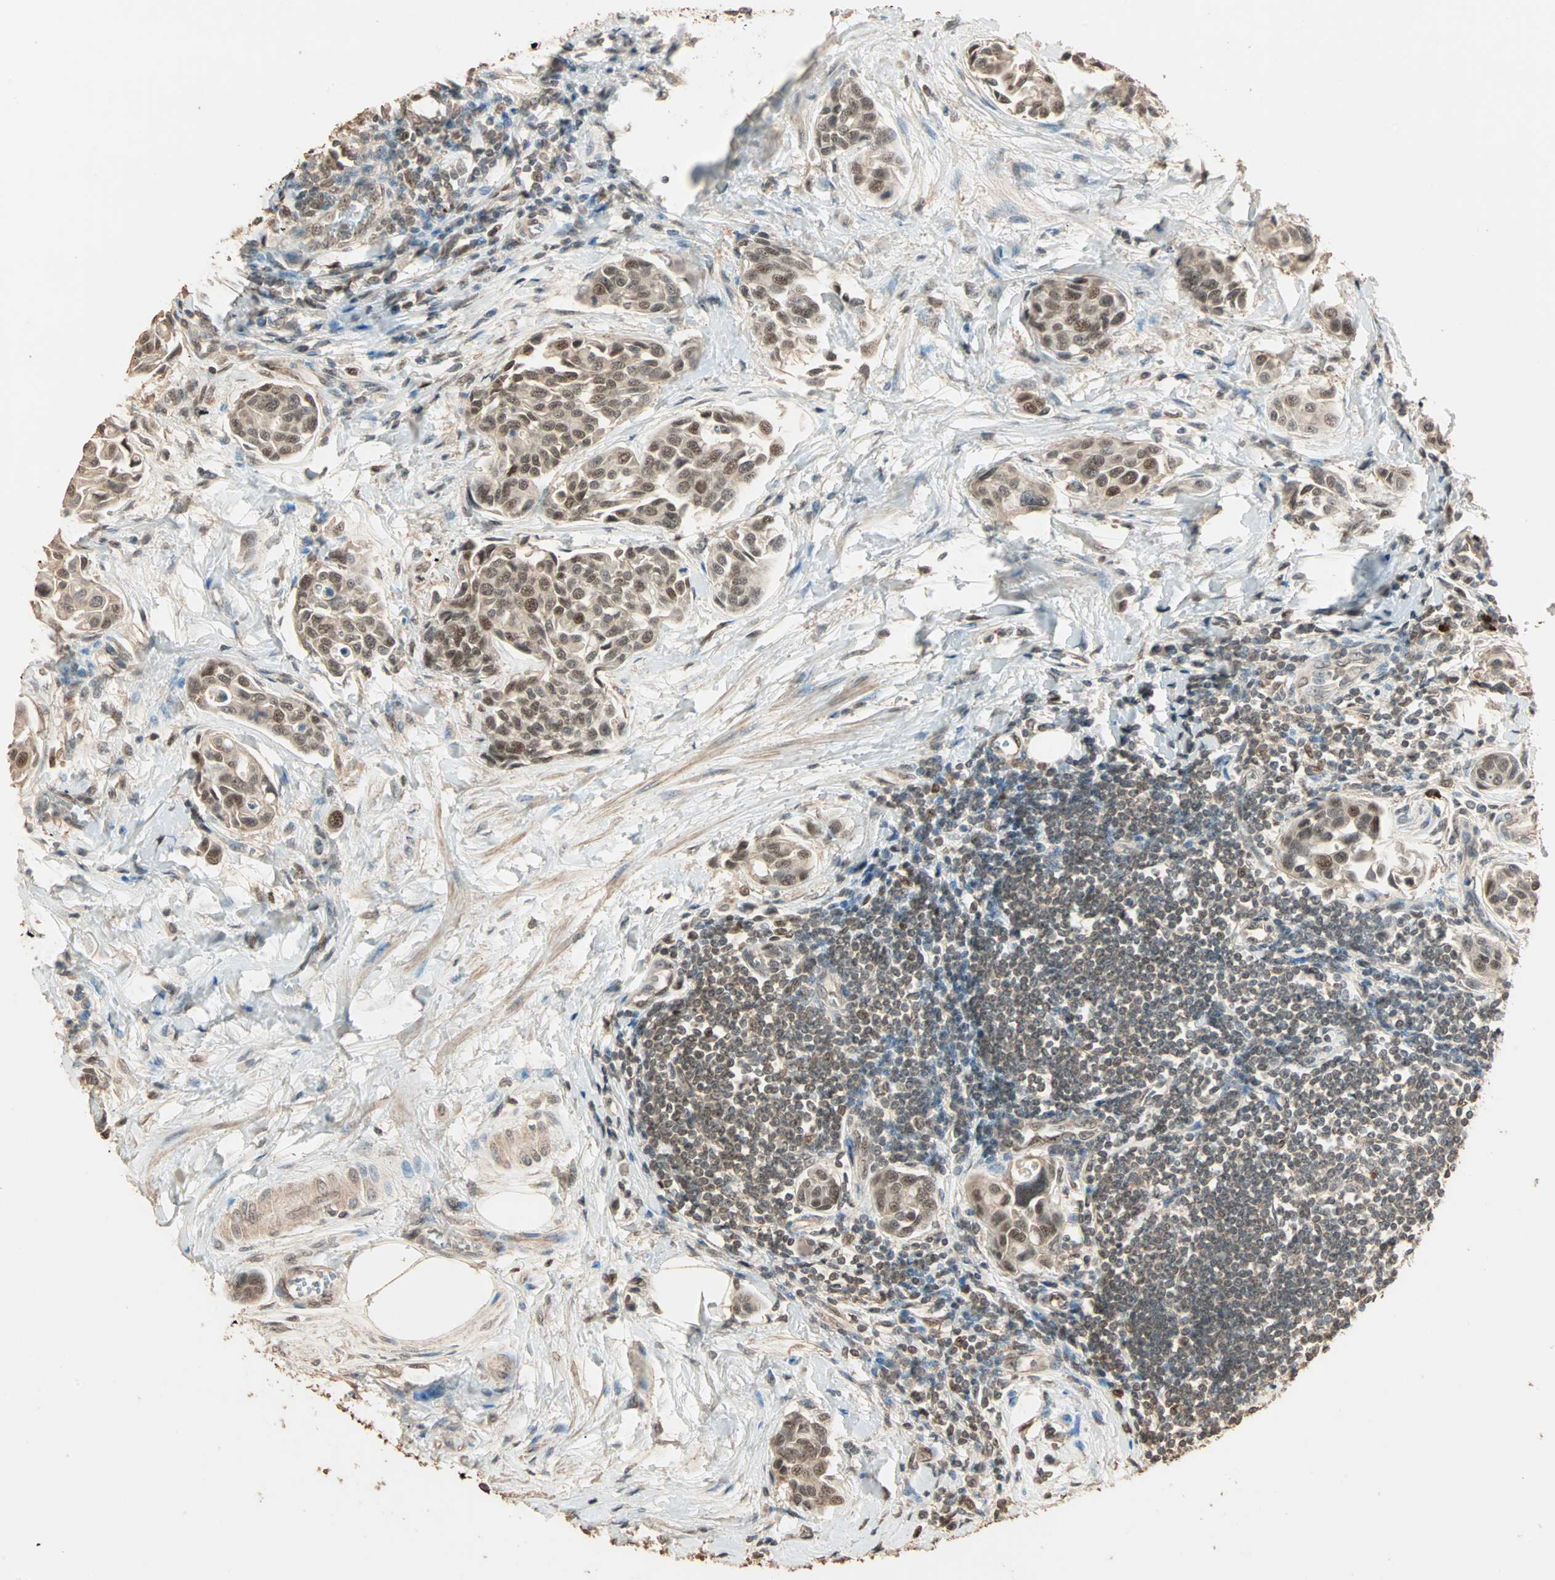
{"staining": {"intensity": "moderate", "quantity": ">75%", "location": "cytoplasmic/membranous,nuclear"}, "tissue": "urothelial cancer", "cell_type": "Tumor cells", "image_type": "cancer", "snomed": [{"axis": "morphology", "description": "Urothelial carcinoma, High grade"}, {"axis": "topography", "description": "Urinary bladder"}], "caption": "Protein staining of urothelial cancer tissue exhibits moderate cytoplasmic/membranous and nuclear staining in approximately >75% of tumor cells. Ihc stains the protein in brown and the nuclei are stained blue.", "gene": "ZBTB33", "patient": {"sex": "male", "age": 78}}